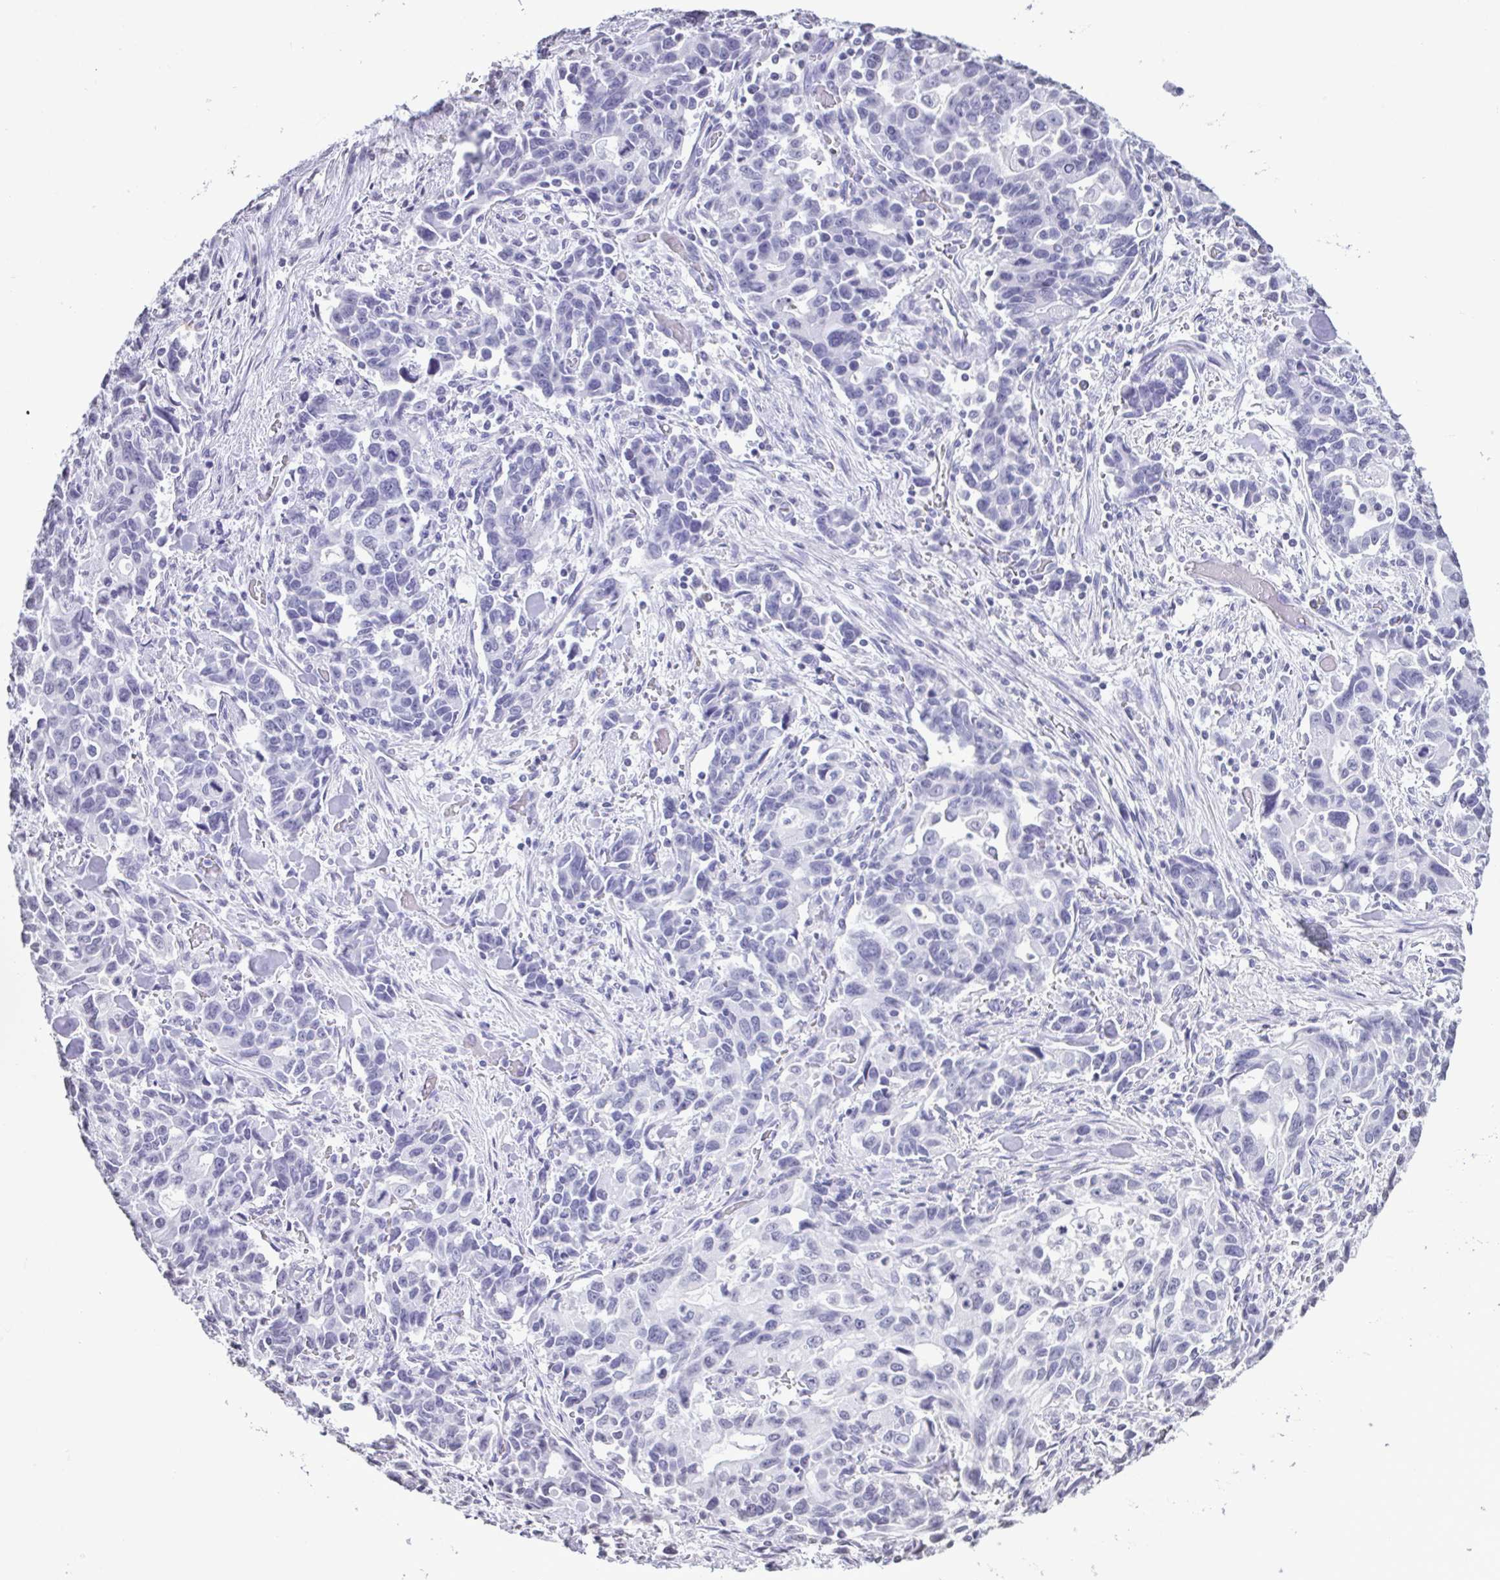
{"staining": {"intensity": "negative", "quantity": "none", "location": "none"}, "tissue": "stomach cancer", "cell_type": "Tumor cells", "image_type": "cancer", "snomed": [{"axis": "morphology", "description": "Adenocarcinoma, NOS"}, {"axis": "topography", "description": "Stomach, upper"}], "caption": "DAB (3,3'-diaminobenzidine) immunohistochemical staining of human stomach cancer shows no significant positivity in tumor cells.", "gene": "VCY1B", "patient": {"sex": "male", "age": 85}}